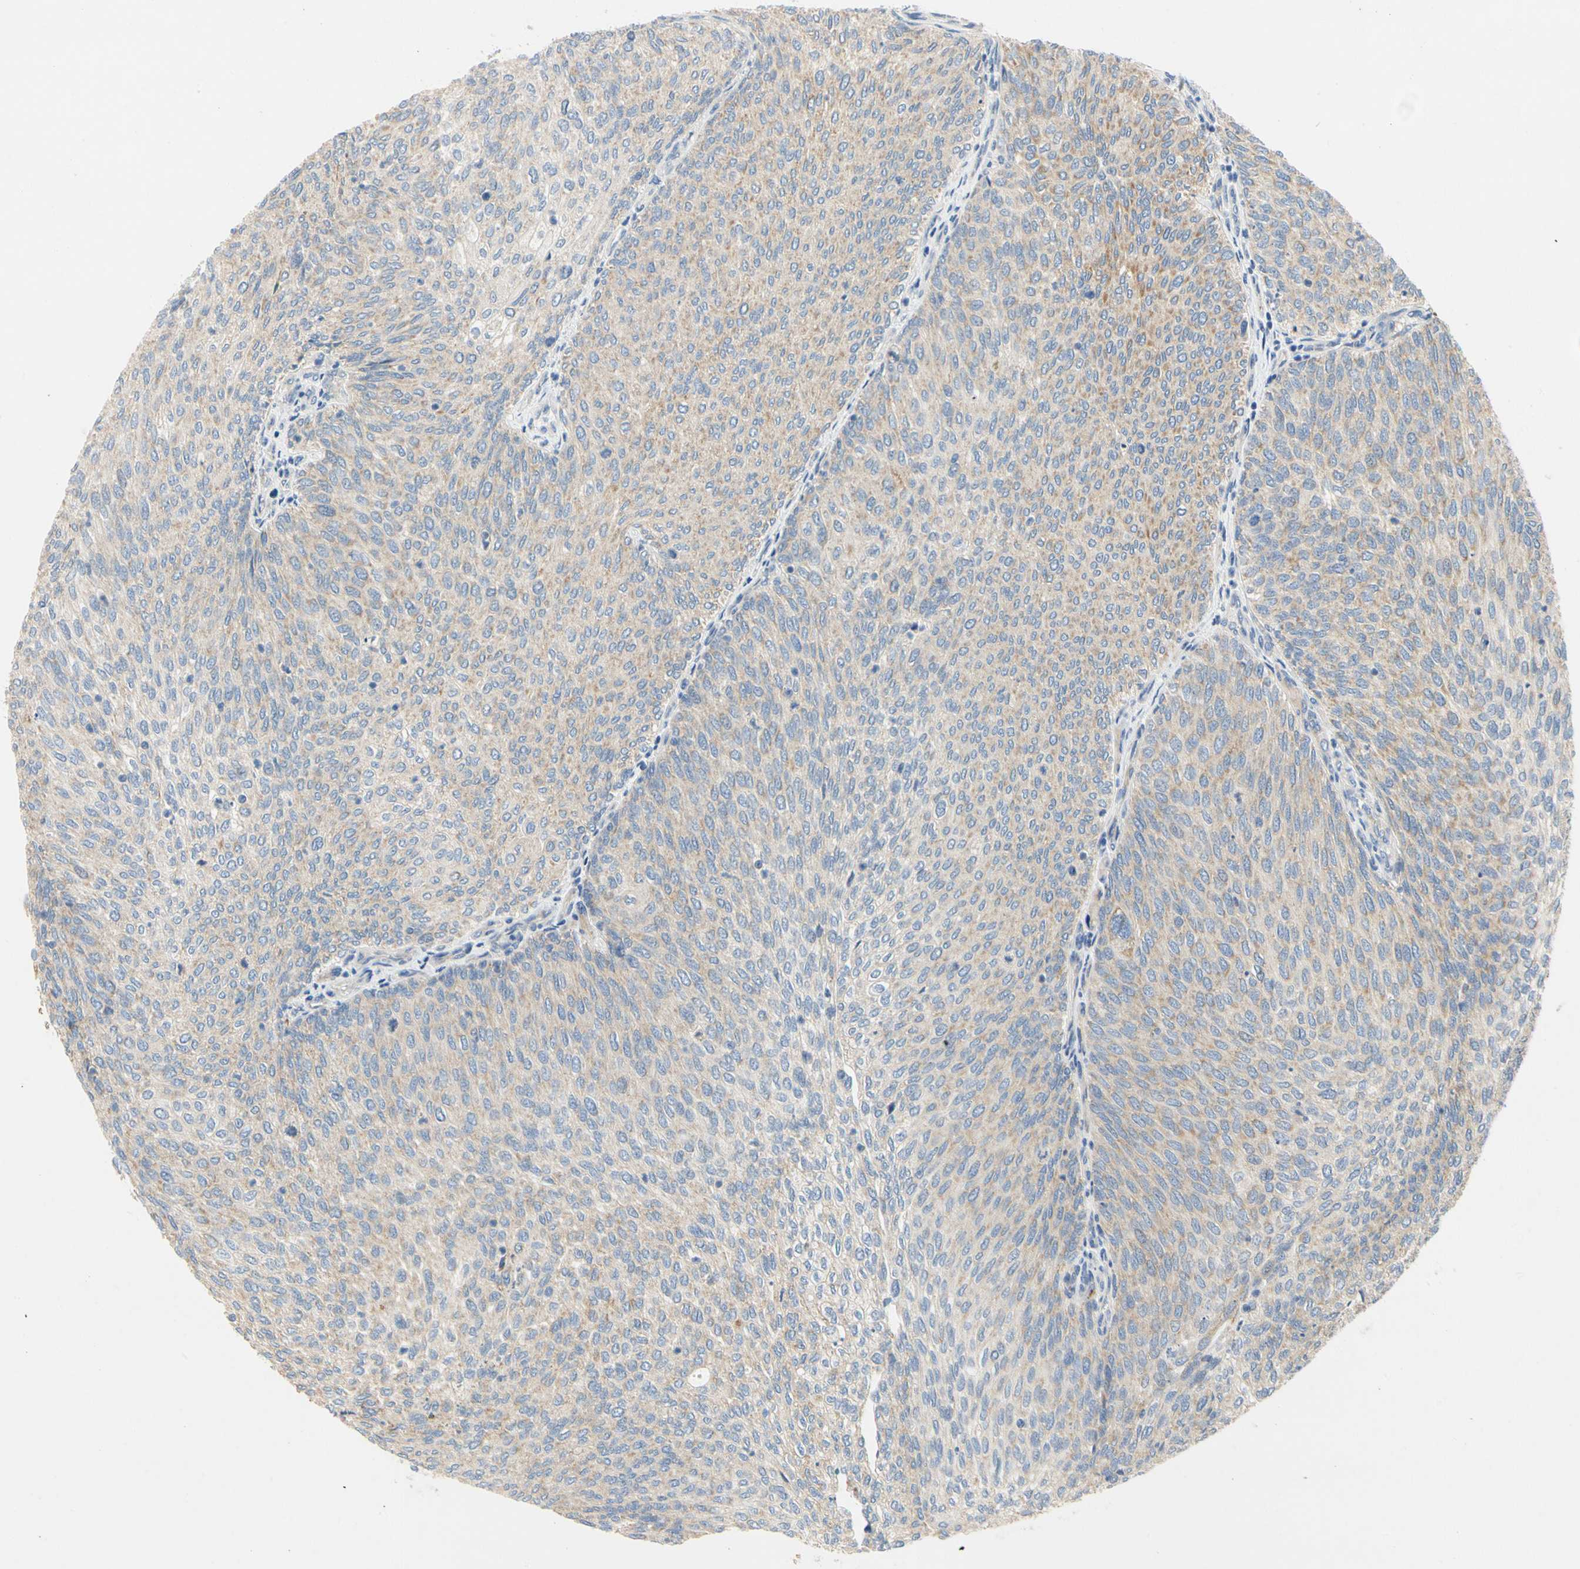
{"staining": {"intensity": "weak", "quantity": ">75%", "location": "cytoplasmic/membranous"}, "tissue": "urothelial cancer", "cell_type": "Tumor cells", "image_type": "cancer", "snomed": [{"axis": "morphology", "description": "Urothelial carcinoma, Low grade"}, {"axis": "topography", "description": "Urinary bladder"}], "caption": "Brown immunohistochemical staining in urothelial carcinoma (low-grade) displays weak cytoplasmic/membranous positivity in approximately >75% of tumor cells.", "gene": "KLHDC8B", "patient": {"sex": "female", "age": 79}}